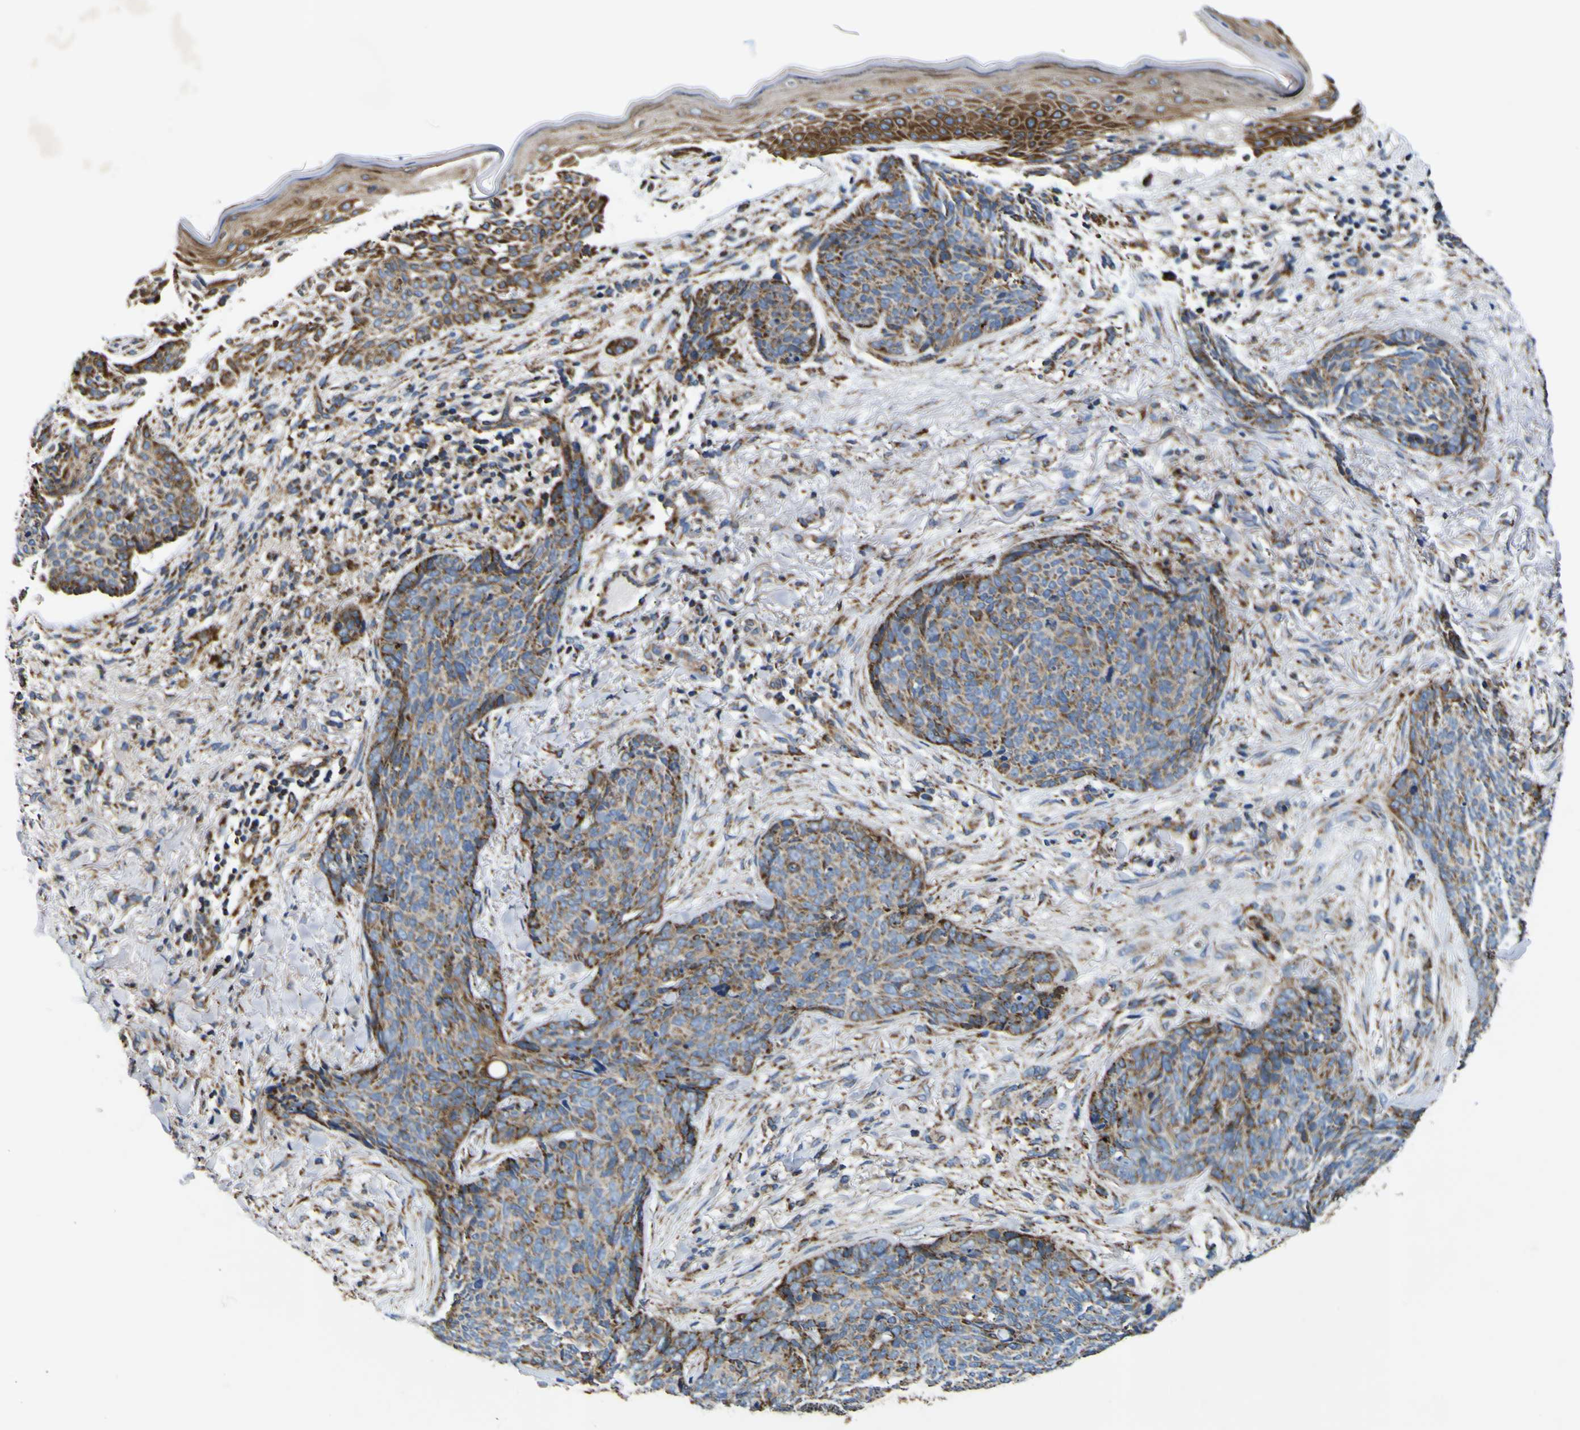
{"staining": {"intensity": "moderate", "quantity": ">75%", "location": "cytoplasmic/membranous"}, "tissue": "skin cancer", "cell_type": "Tumor cells", "image_type": "cancer", "snomed": [{"axis": "morphology", "description": "Basal cell carcinoma"}, {"axis": "topography", "description": "Skin"}], "caption": "This is a histology image of immunohistochemistry staining of skin cancer (basal cell carcinoma), which shows moderate expression in the cytoplasmic/membranous of tumor cells.", "gene": "PTRH2", "patient": {"sex": "female", "age": 70}}